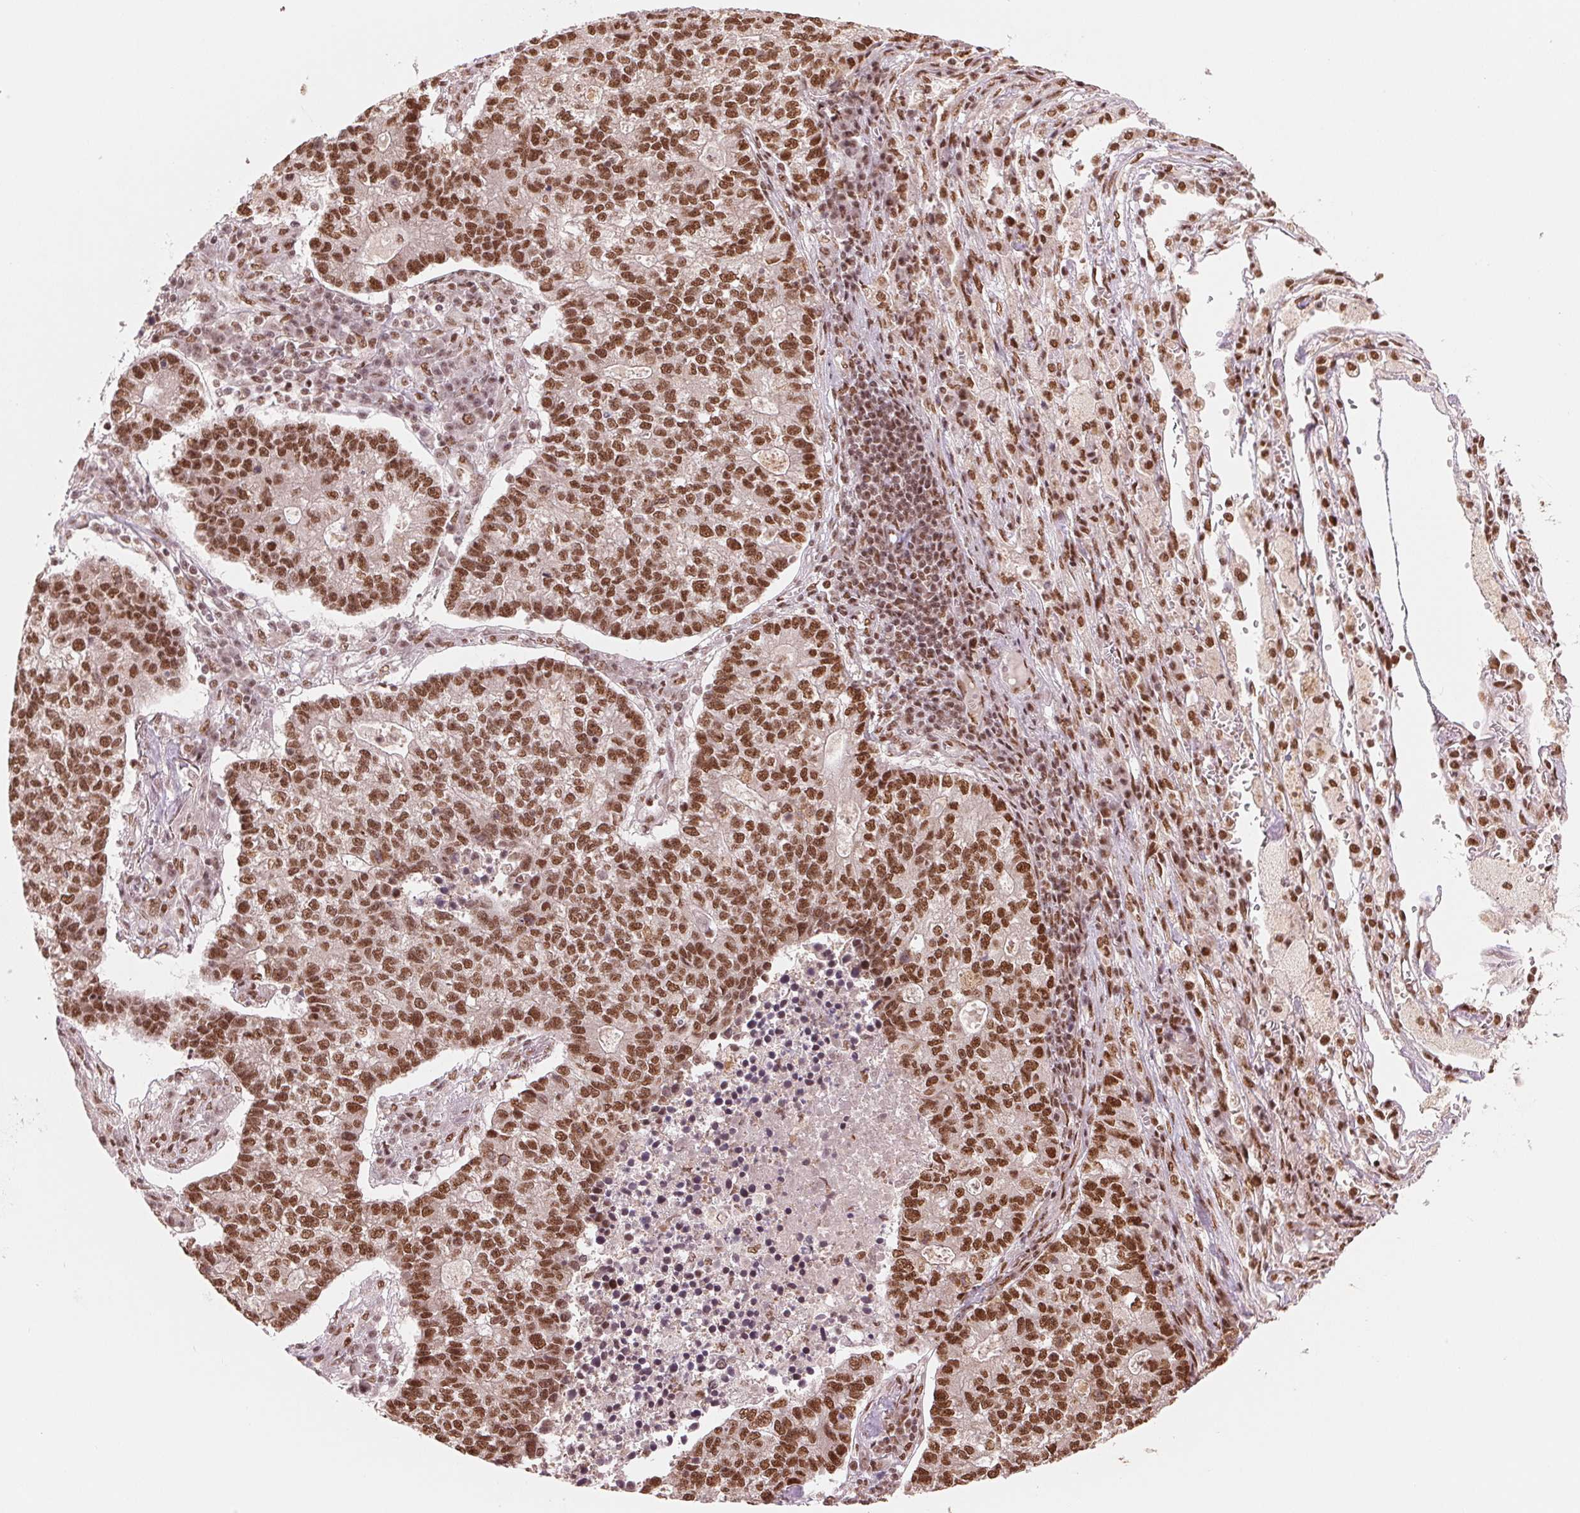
{"staining": {"intensity": "strong", "quantity": ">75%", "location": "nuclear"}, "tissue": "lung cancer", "cell_type": "Tumor cells", "image_type": "cancer", "snomed": [{"axis": "morphology", "description": "Adenocarcinoma, NOS"}, {"axis": "topography", "description": "Lung"}], "caption": "High-magnification brightfield microscopy of lung cancer (adenocarcinoma) stained with DAB (brown) and counterstained with hematoxylin (blue). tumor cells exhibit strong nuclear expression is identified in approximately>75% of cells.", "gene": "TTLL9", "patient": {"sex": "male", "age": 57}}